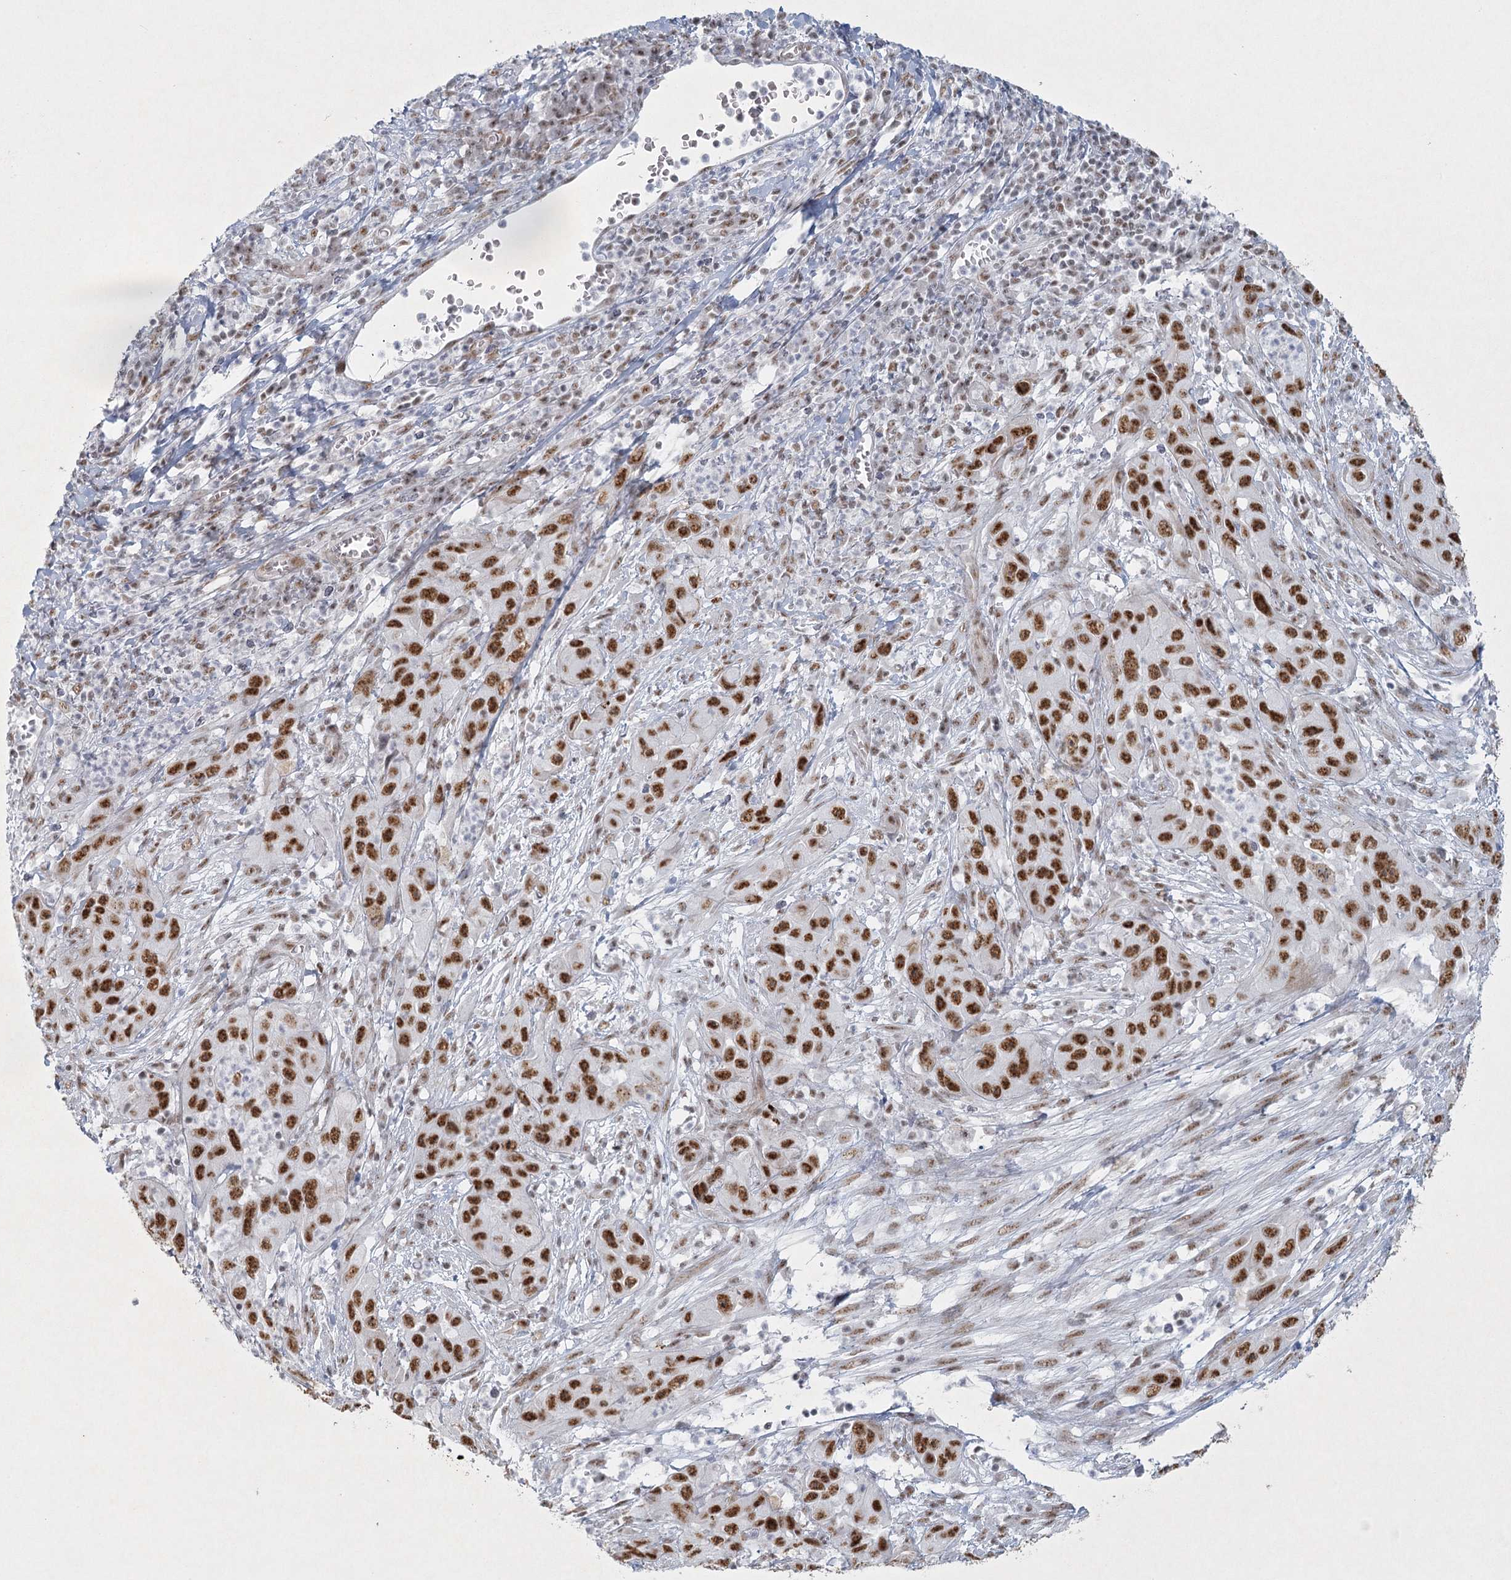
{"staining": {"intensity": "strong", "quantity": ">75%", "location": "nuclear"}, "tissue": "cervical cancer", "cell_type": "Tumor cells", "image_type": "cancer", "snomed": [{"axis": "morphology", "description": "Squamous cell carcinoma, NOS"}, {"axis": "topography", "description": "Cervix"}], "caption": "This is an image of IHC staining of cervical cancer, which shows strong expression in the nuclear of tumor cells.", "gene": "U2SURP", "patient": {"sex": "female", "age": 32}}